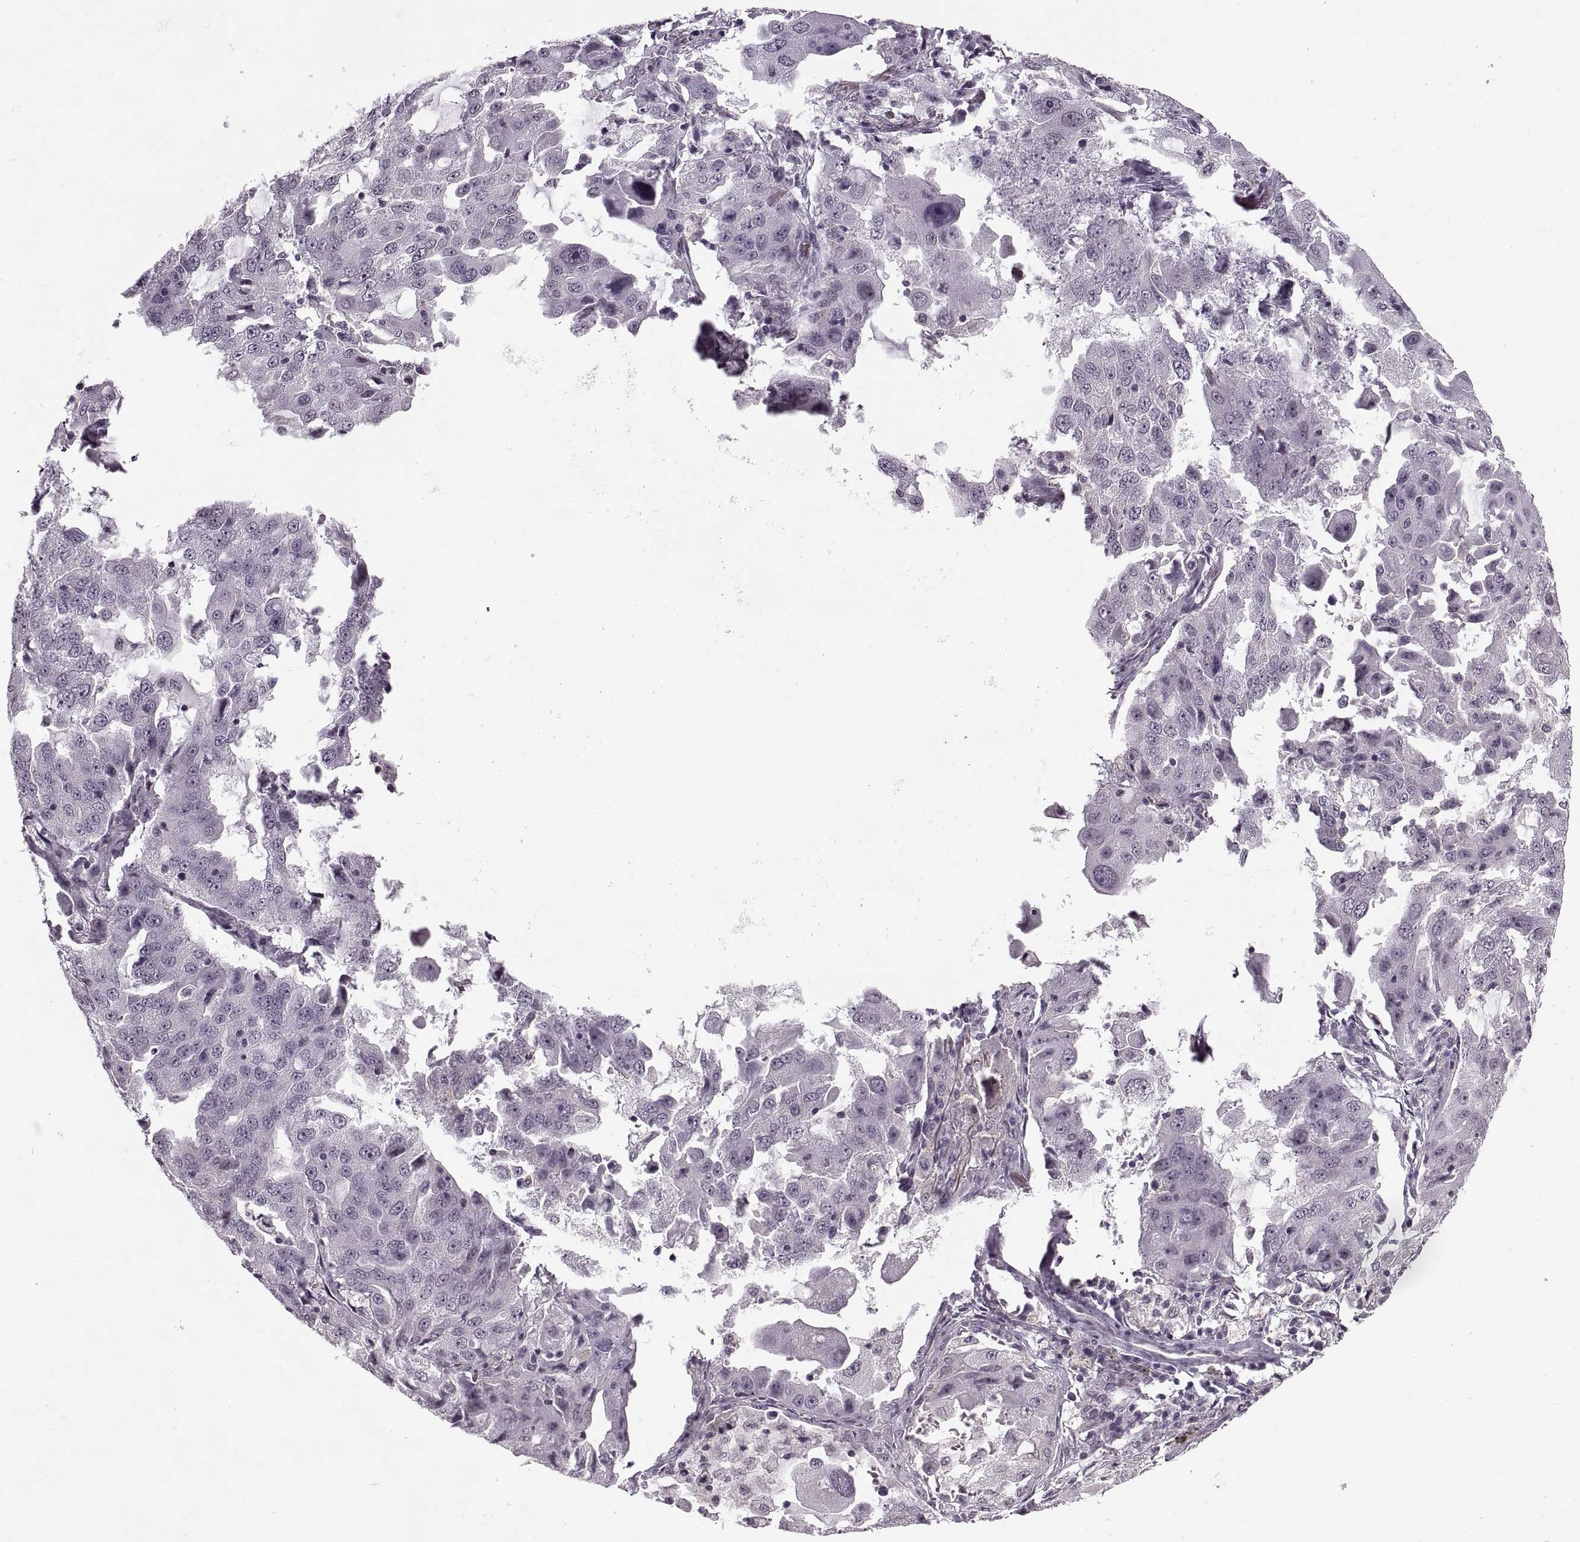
{"staining": {"intensity": "negative", "quantity": "none", "location": "none"}, "tissue": "lung cancer", "cell_type": "Tumor cells", "image_type": "cancer", "snomed": [{"axis": "morphology", "description": "Adenocarcinoma, NOS"}, {"axis": "topography", "description": "Lung"}], "caption": "Immunohistochemical staining of human adenocarcinoma (lung) displays no significant positivity in tumor cells.", "gene": "LUZP2", "patient": {"sex": "female", "age": 61}}